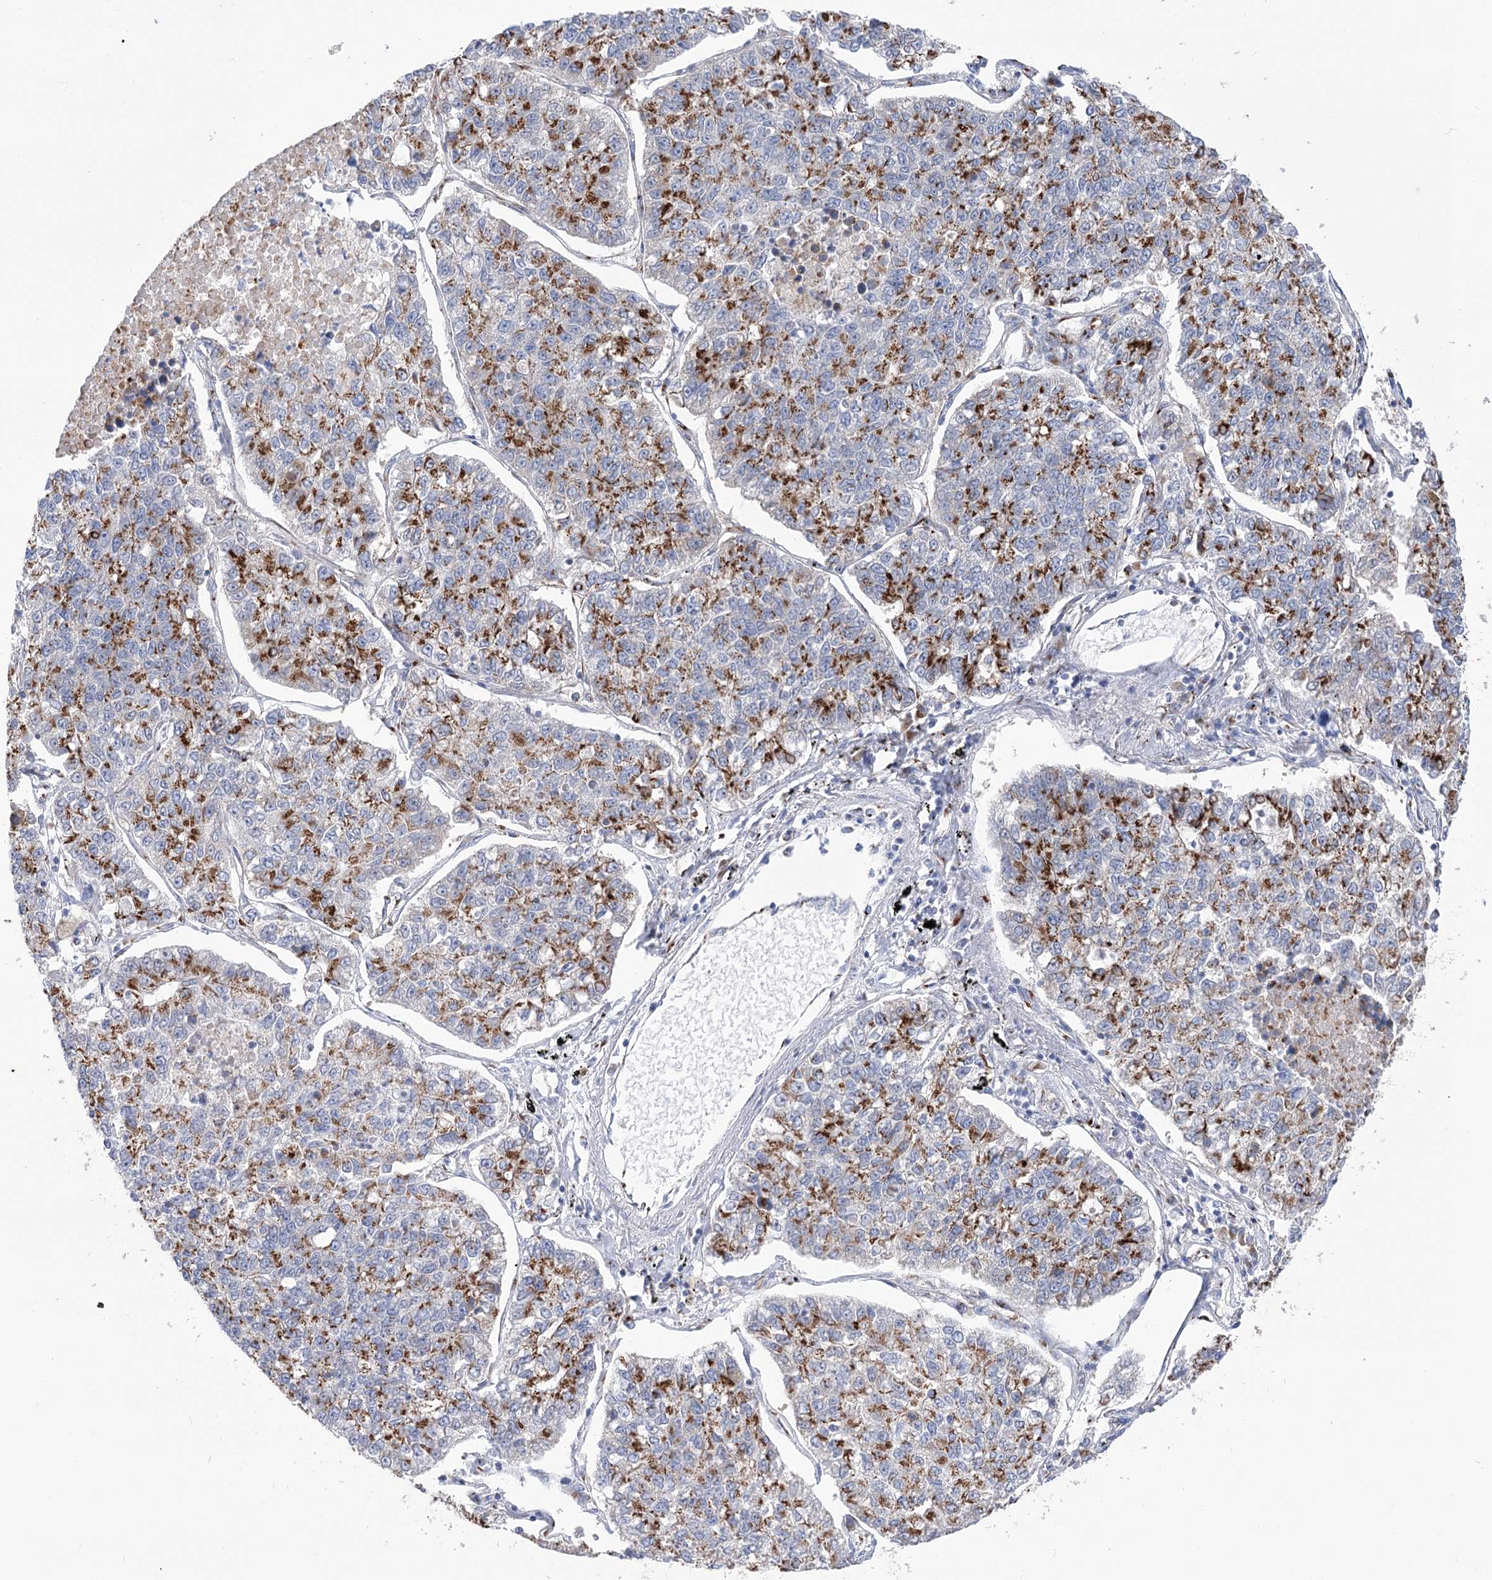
{"staining": {"intensity": "strong", "quantity": ">75%", "location": "cytoplasmic/membranous"}, "tissue": "lung cancer", "cell_type": "Tumor cells", "image_type": "cancer", "snomed": [{"axis": "morphology", "description": "Adenocarcinoma, NOS"}, {"axis": "topography", "description": "Lung"}], "caption": "A photomicrograph of lung adenocarcinoma stained for a protein reveals strong cytoplasmic/membranous brown staining in tumor cells. The staining was performed using DAB (3,3'-diaminobenzidine) to visualize the protein expression in brown, while the nuclei were stained in blue with hematoxylin (Magnification: 20x).", "gene": "TMEM165", "patient": {"sex": "male", "age": 49}}